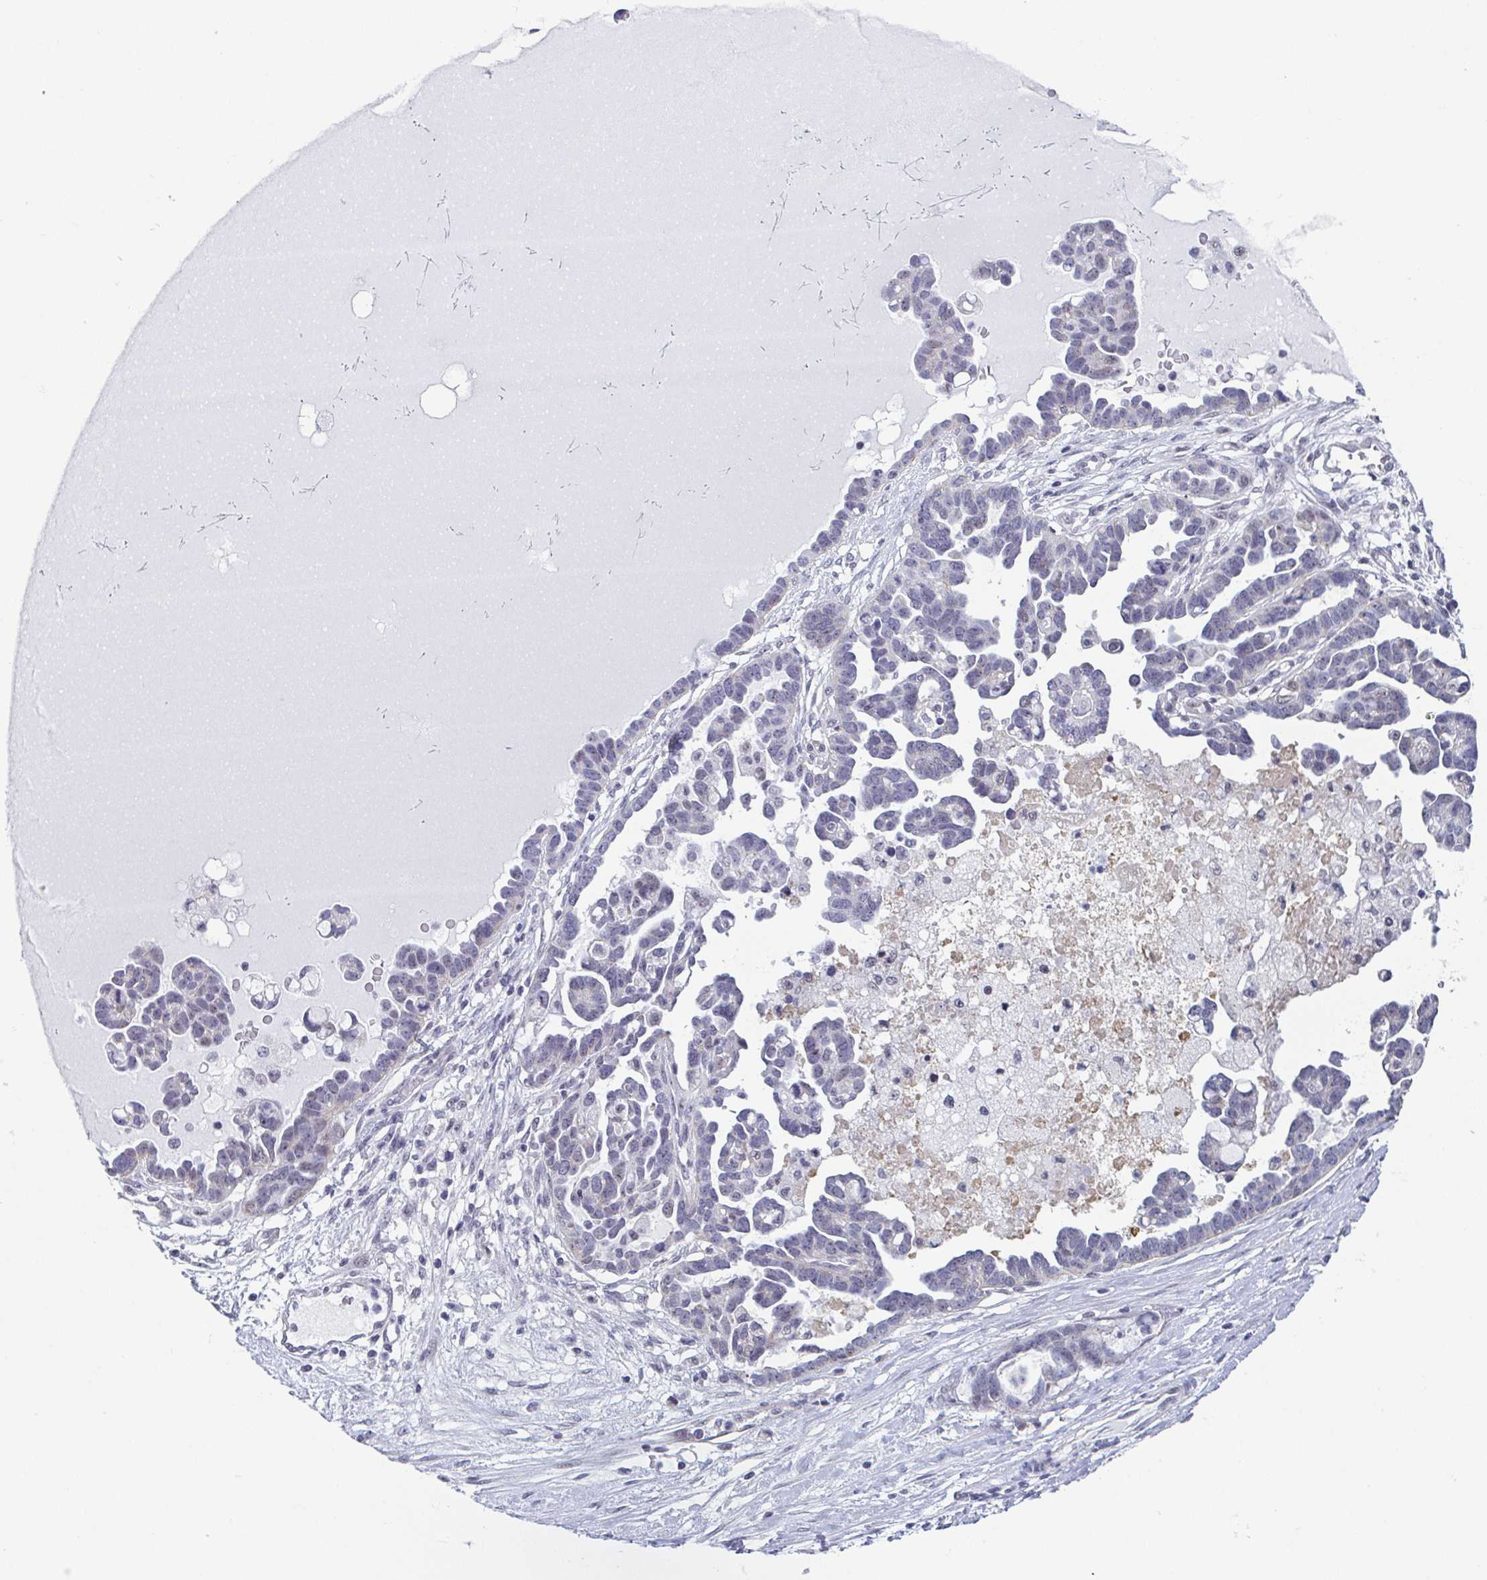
{"staining": {"intensity": "negative", "quantity": "none", "location": "none"}, "tissue": "ovarian cancer", "cell_type": "Tumor cells", "image_type": "cancer", "snomed": [{"axis": "morphology", "description": "Cystadenocarcinoma, serous, NOS"}, {"axis": "topography", "description": "Ovary"}], "caption": "Ovarian cancer (serous cystadenocarcinoma) was stained to show a protein in brown. There is no significant expression in tumor cells.", "gene": "EXOSC7", "patient": {"sex": "female", "age": 54}}